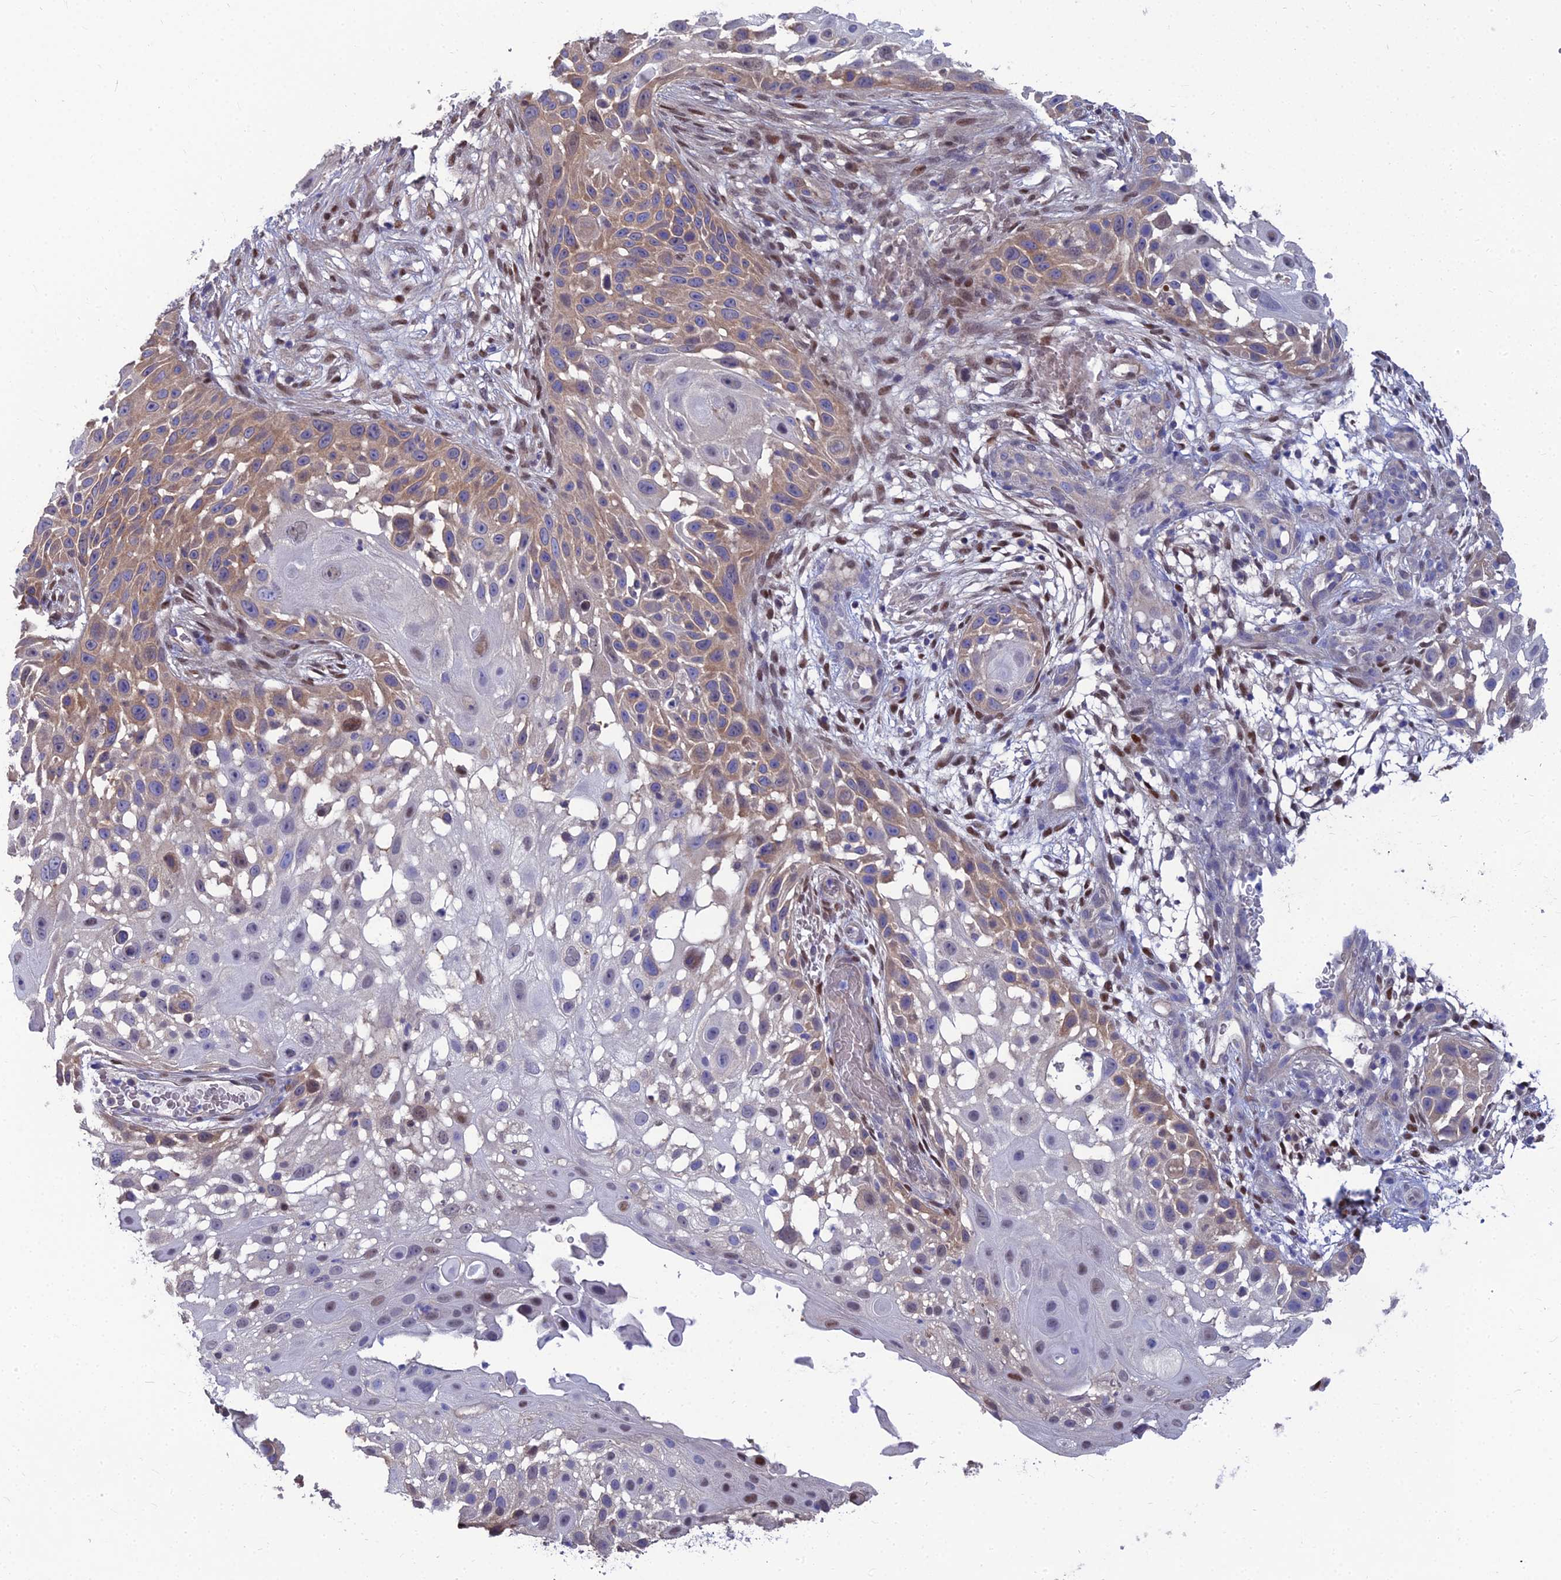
{"staining": {"intensity": "moderate", "quantity": "25%-75%", "location": "cytoplasmic/membranous,nuclear"}, "tissue": "skin cancer", "cell_type": "Tumor cells", "image_type": "cancer", "snomed": [{"axis": "morphology", "description": "Squamous cell carcinoma, NOS"}, {"axis": "topography", "description": "Skin"}], "caption": "Skin squamous cell carcinoma was stained to show a protein in brown. There is medium levels of moderate cytoplasmic/membranous and nuclear positivity in approximately 25%-75% of tumor cells. (DAB IHC with brightfield microscopy, high magnification).", "gene": "DNPEP", "patient": {"sex": "female", "age": 44}}